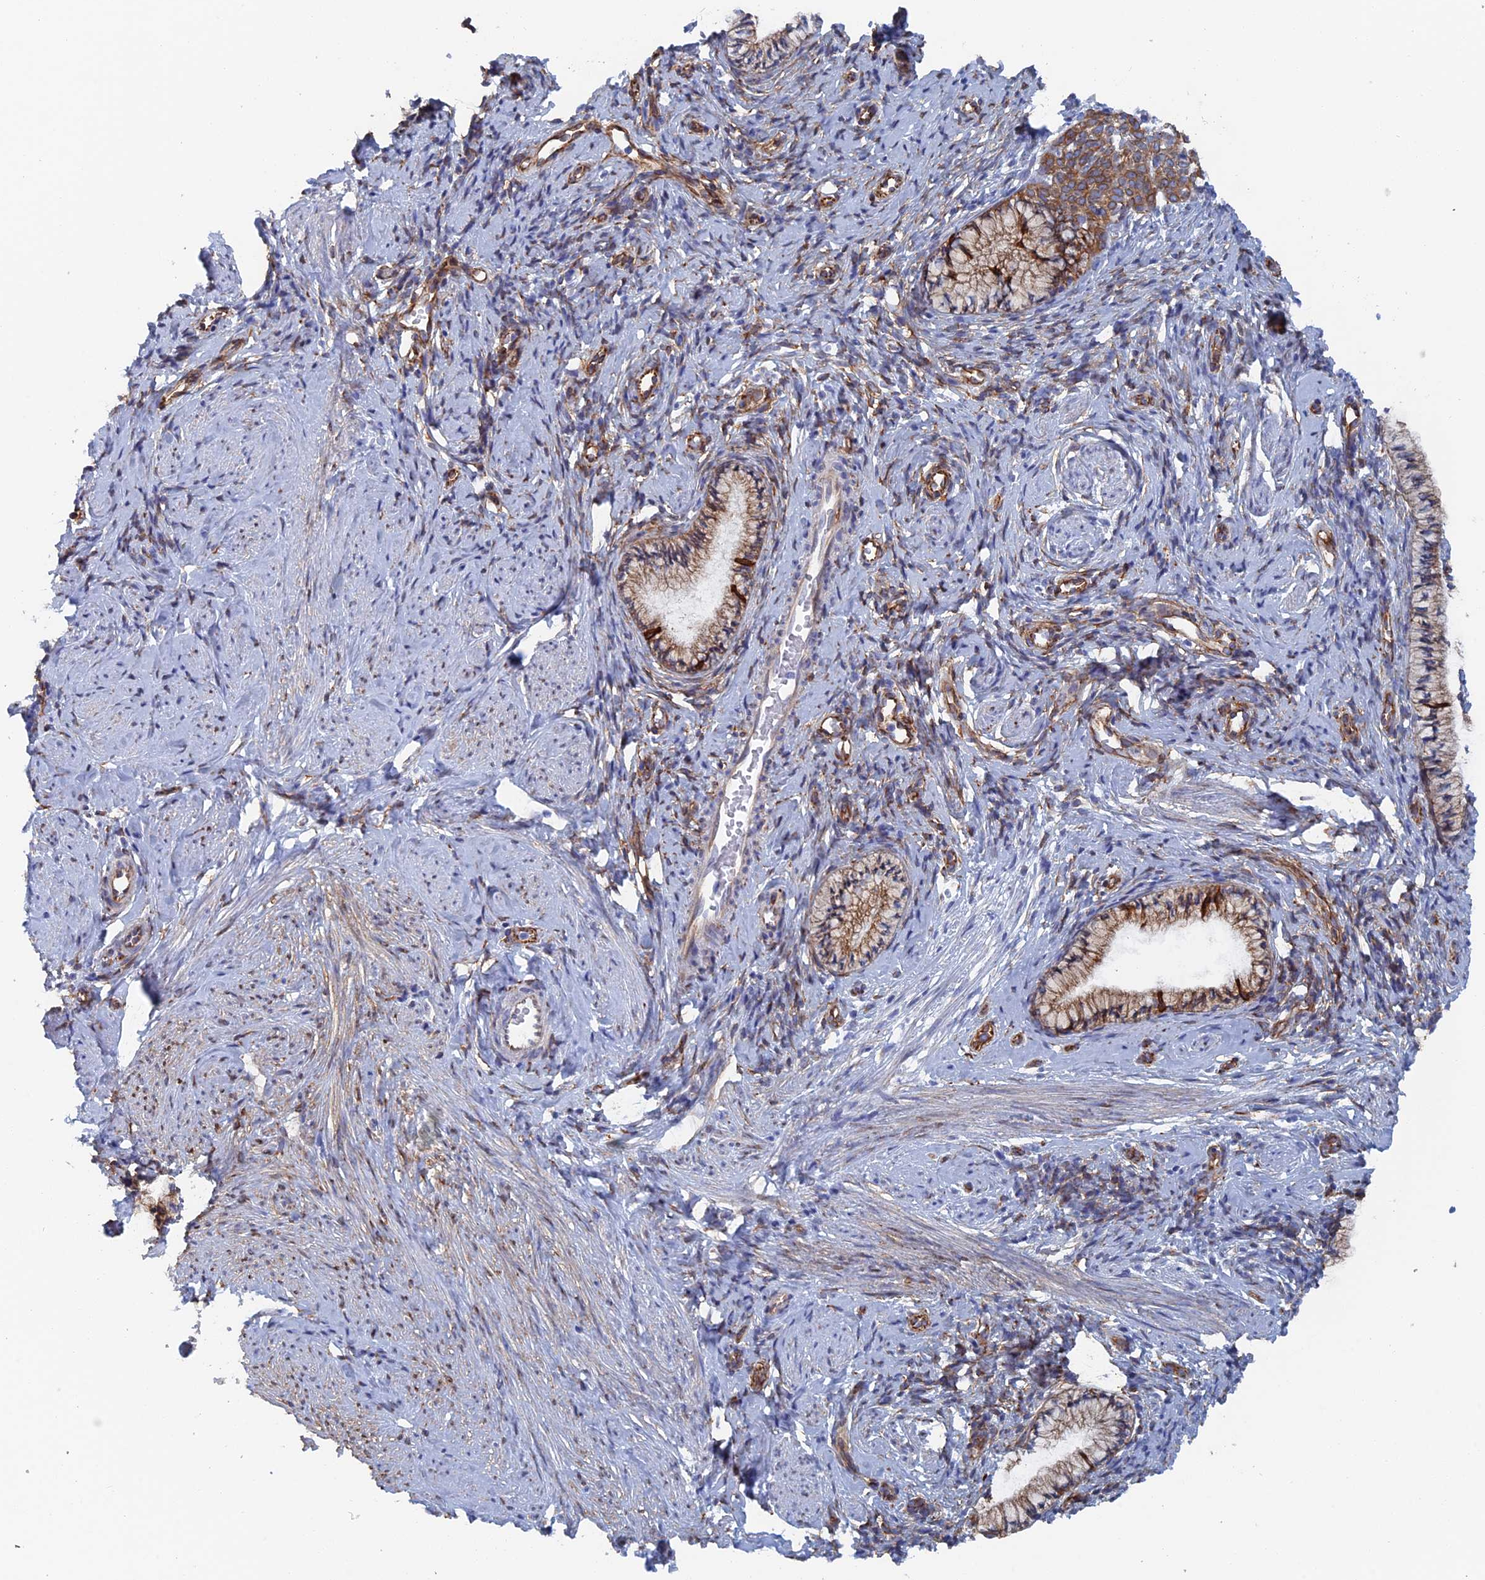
{"staining": {"intensity": "moderate", "quantity": ">75%", "location": "cytoplasmic/membranous"}, "tissue": "cervix", "cell_type": "Glandular cells", "image_type": "normal", "snomed": [{"axis": "morphology", "description": "Normal tissue, NOS"}, {"axis": "topography", "description": "Cervix"}], "caption": "Immunohistochemistry (IHC) staining of unremarkable cervix, which reveals medium levels of moderate cytoplasmic/membranous expression in approximately >75% of glandular cells indicating moderate cytoplasmic/membranous protein staining. The staining was performed using DAB (3,3'-diaminobenzidine) (brown) for protein detection and nuclei were counterstained in hematoxylin (blue).", "gene": "COG7", "patient": {"sex": "female", "age": 57}}